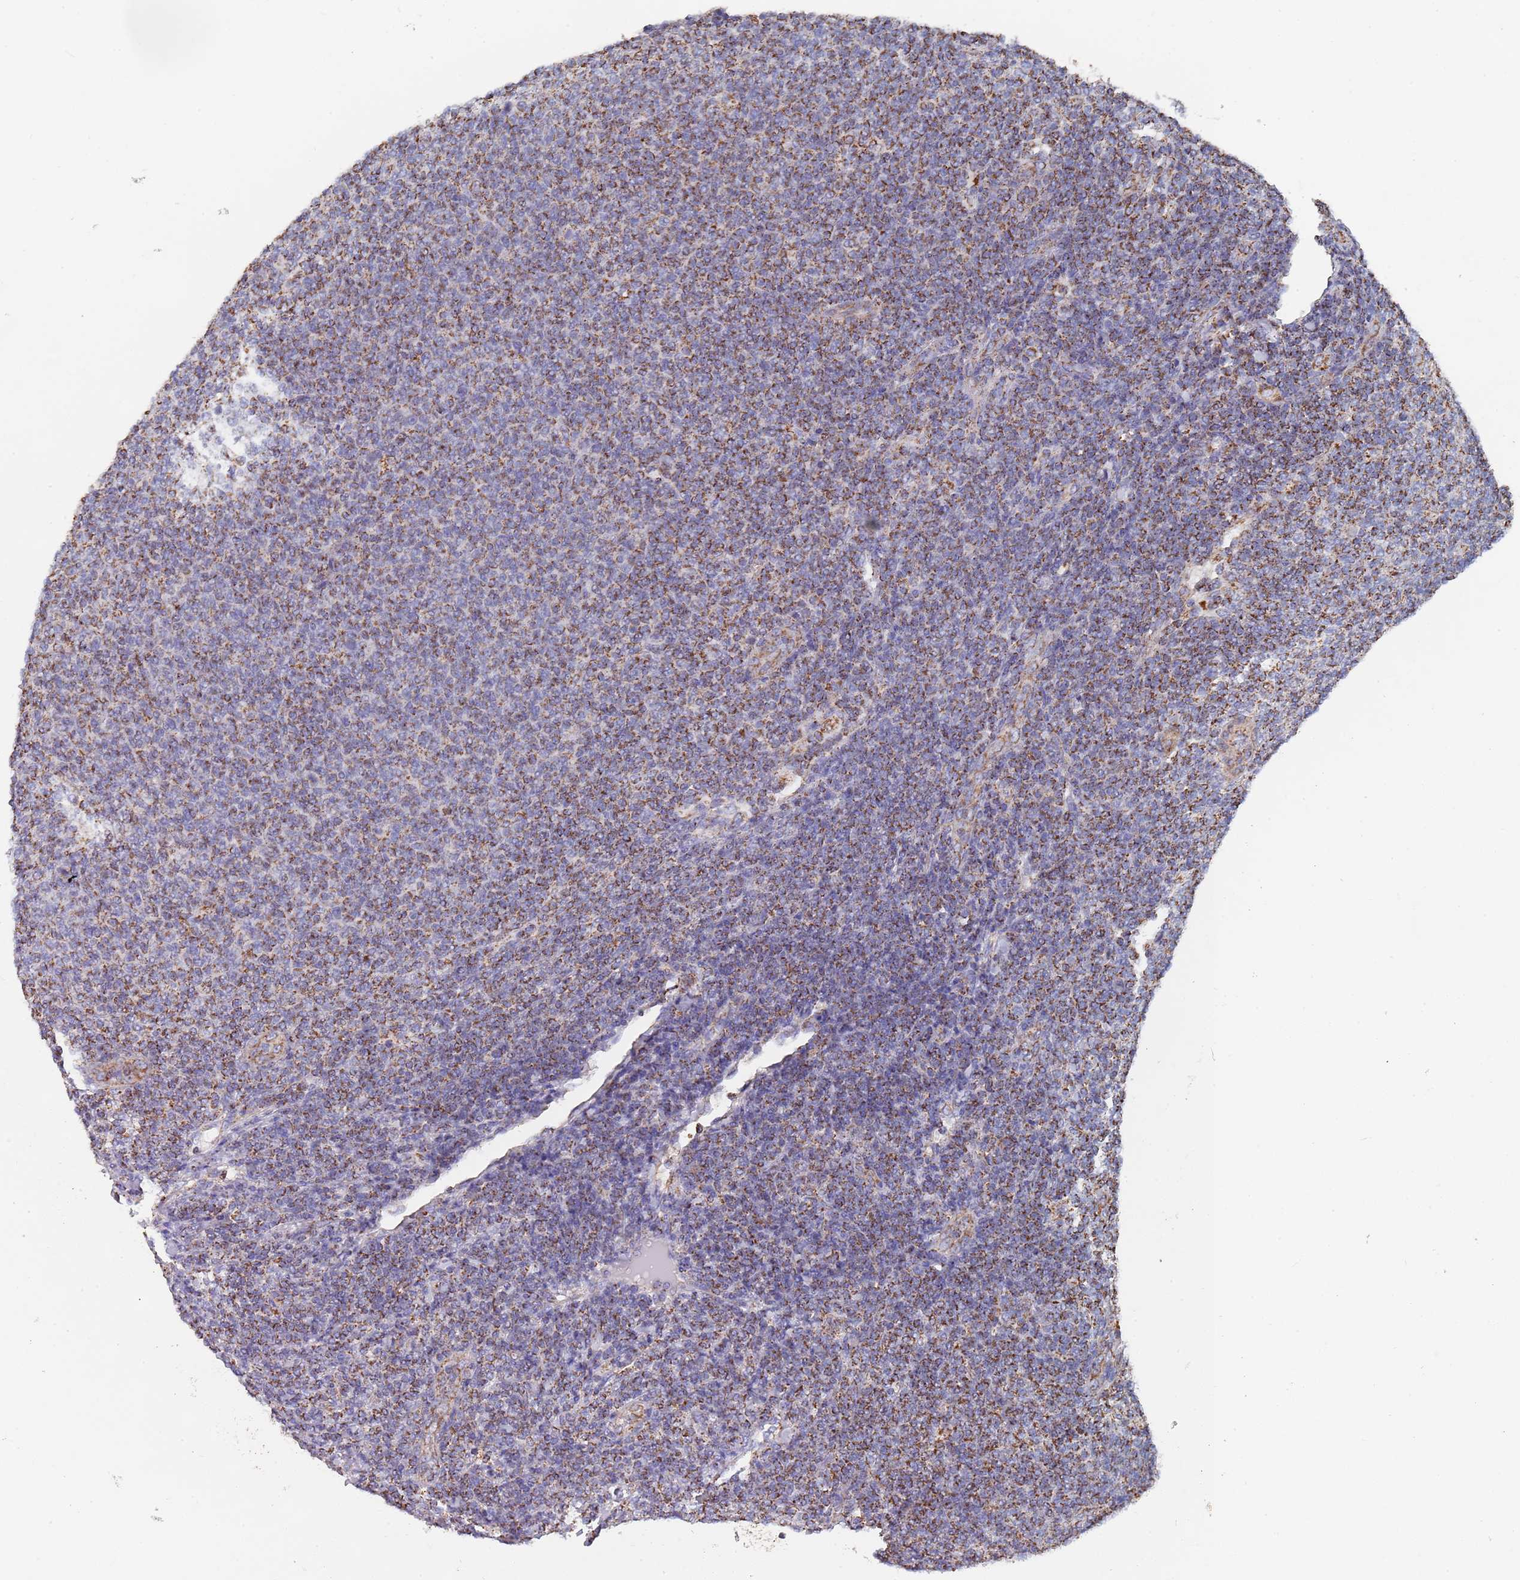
{"staining": {"intensity": "moderate", "quantity": ">75%", "location": "cytoplasmic/membranous"}, "tissue": "lymphoma", "cell_type": "Tumor cells", "image_type": "cancer", "snomed": [{"axis": "morphology", "description": "Malignant lymphoma, non-Hodgkin's type, Low grade"}, {"axis": "topography", "description": "Lymph node"}], "caption": "A micrograph of human malignant lymphoma, non-Hodgkin's type (low-grade) stained for a protein reveals moderate cytoplasmic/membranous brown staining in tumor cells.", "gene": "PGP", "patient": {"sex": "male", "age": 66}}